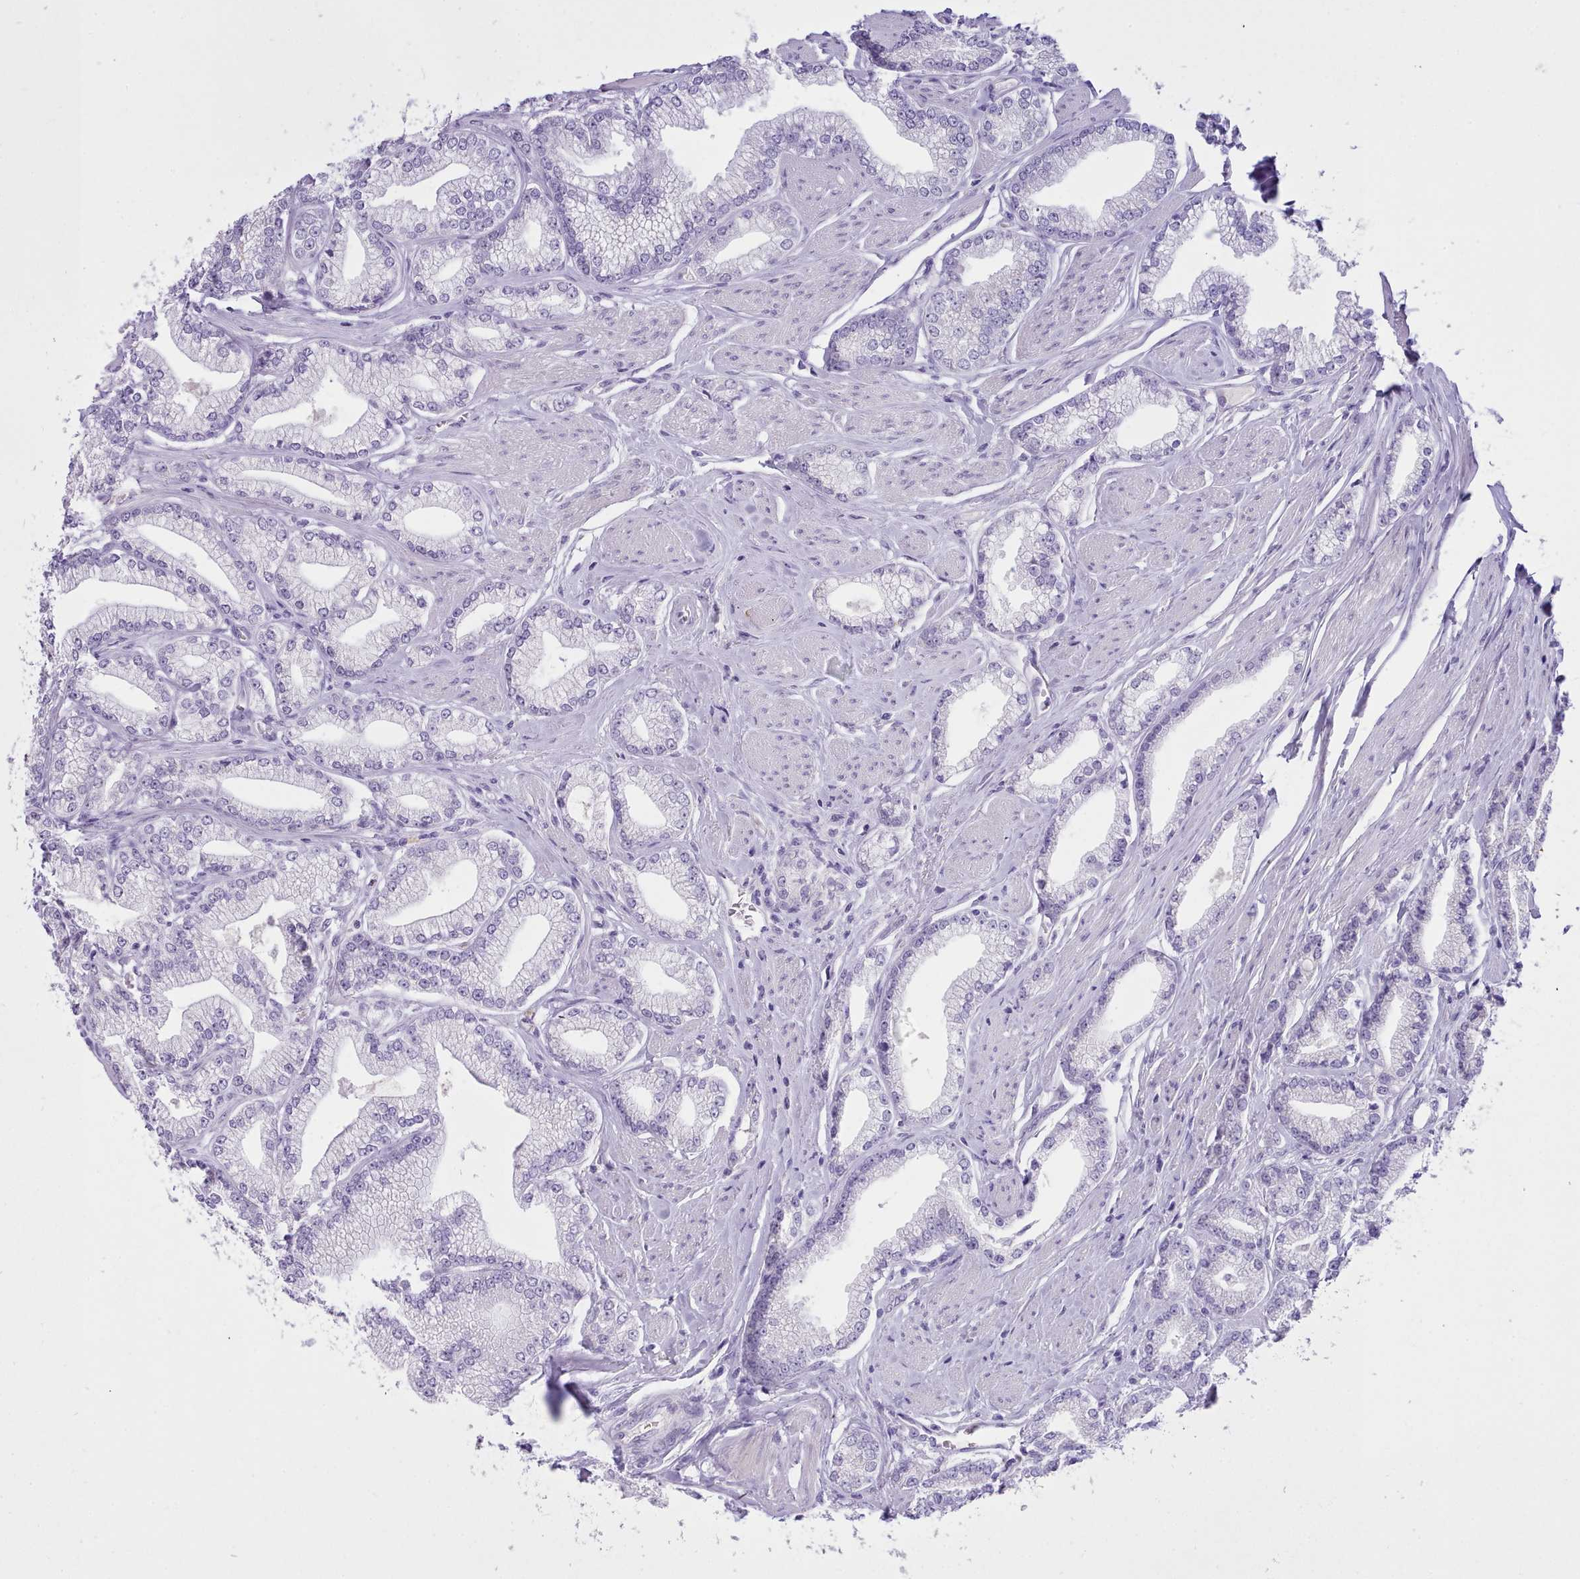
{"staining": {"intensity": "negative", "quantity": "none", "location": "none"}, "tissue": "prostate cancer", "cell_type": "Tumor cells", "image_type": "cancer", "snomed": [{"axis": "morphology", "description": "Adenocarcinoma, High grade"}, {"axis": "topography", "description": "Prostate"}], "caption": "DAB (3,3'-diaminobenzidine) immunohistochemical staining of human prostate cancer (high-grade adenocarcinoma) reveals no significant expression in tumor cells.", "gene": "LRRC37A", "patient": {"sex": "male", "age": 67}}